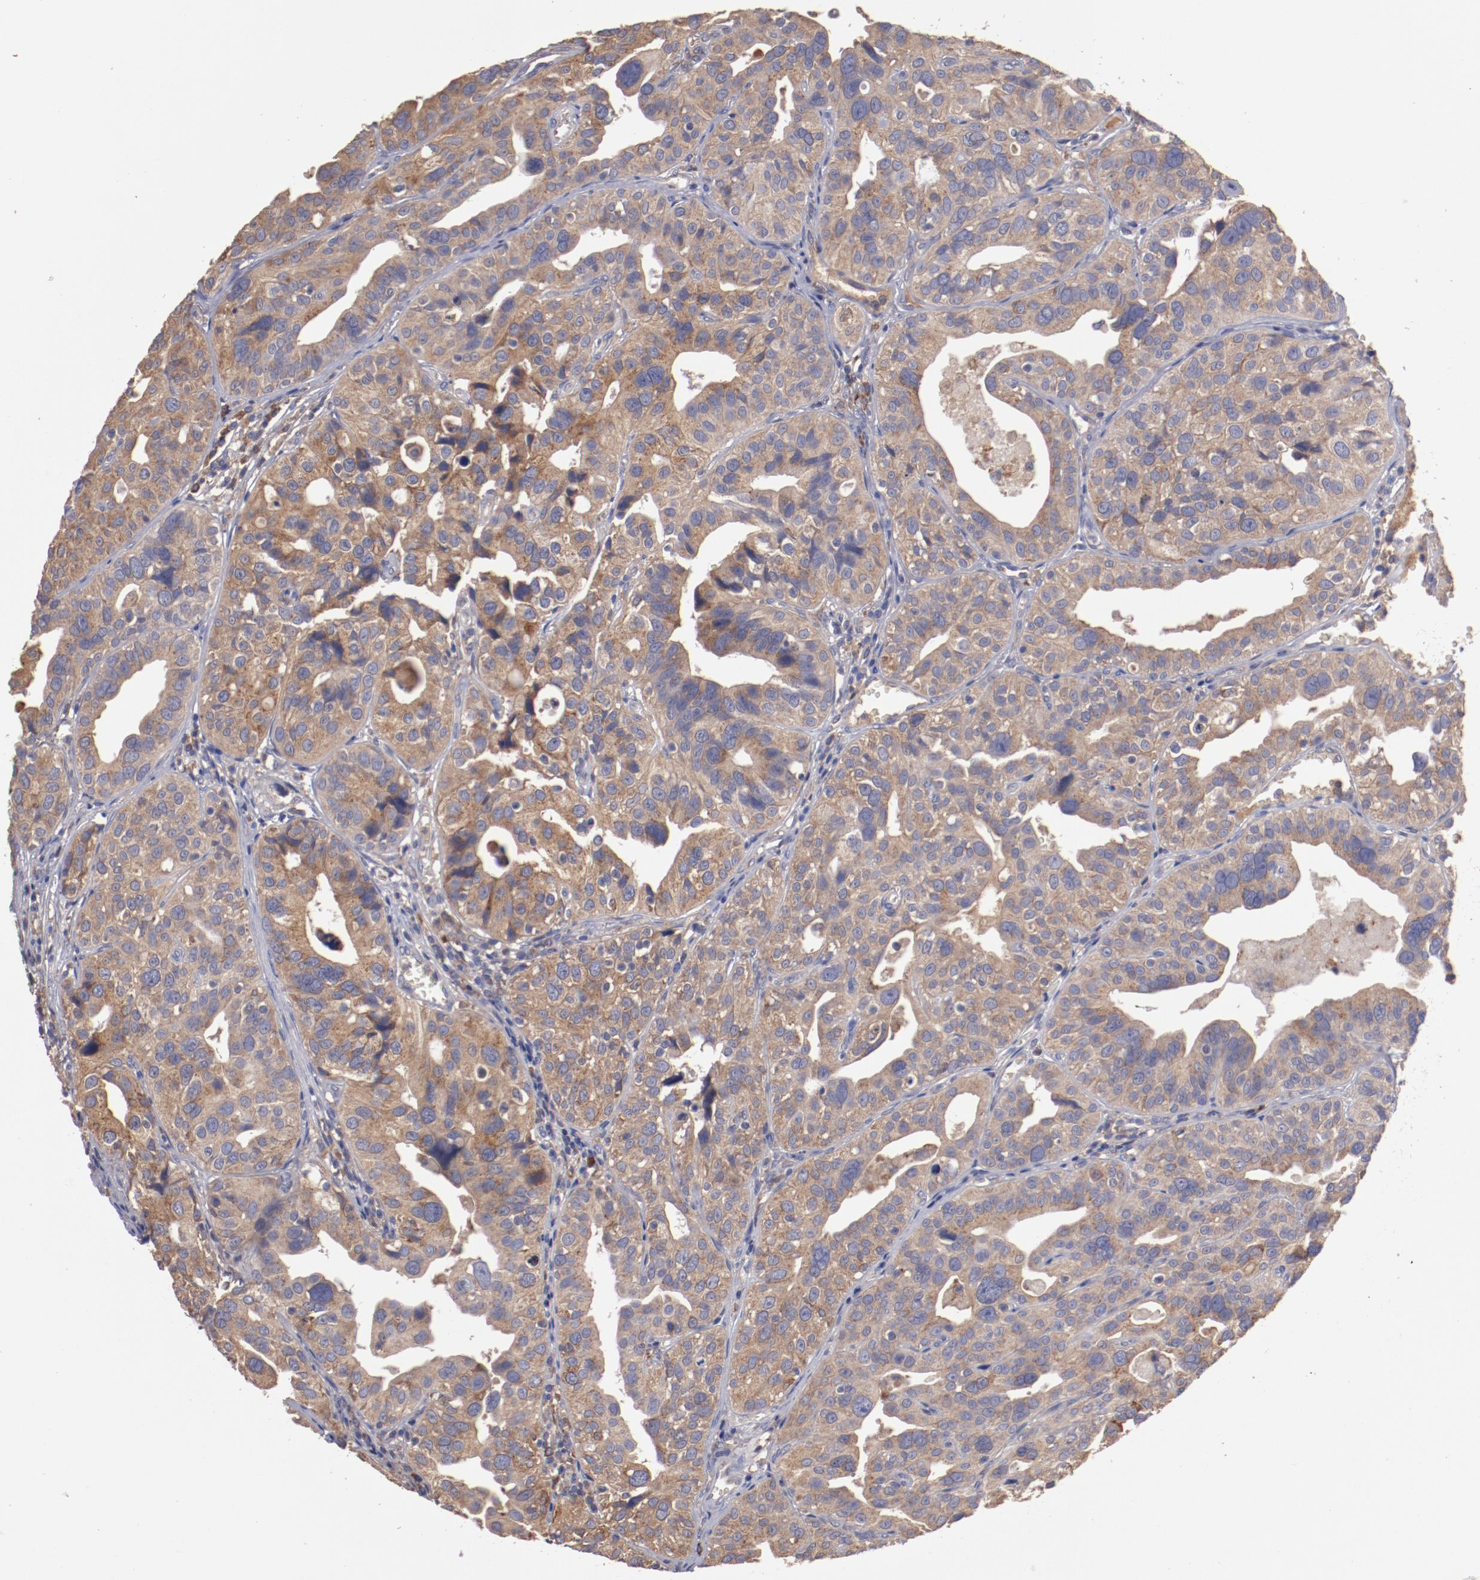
{"staining": {"intensity": "weak", "quantity": "25%-75%", "location": "cytoplasmic/membranous"}, "tissue": "urothelial cancer", "cell_type": "Tumor cells", "image_type": "cancer", "snomed": [{"axis": "morphology", "description": "Urothelial carcinoma, High grade"}, {"axis": "topography", "description": "Urinary bladder"}], "caption": "IHC histopathology image of neoplastic tissue: high-grade urothelial carcinoma stained using immunohistochemistry (IHC) reveals low levels of weak protein expression localized specifically in the cytoplasmic/membranous of tumor cells, appearing as a cytoplasmic/membranous brown color.", "gene": "NFKBIE", "patient": {"sex": "male", "age": 56}}